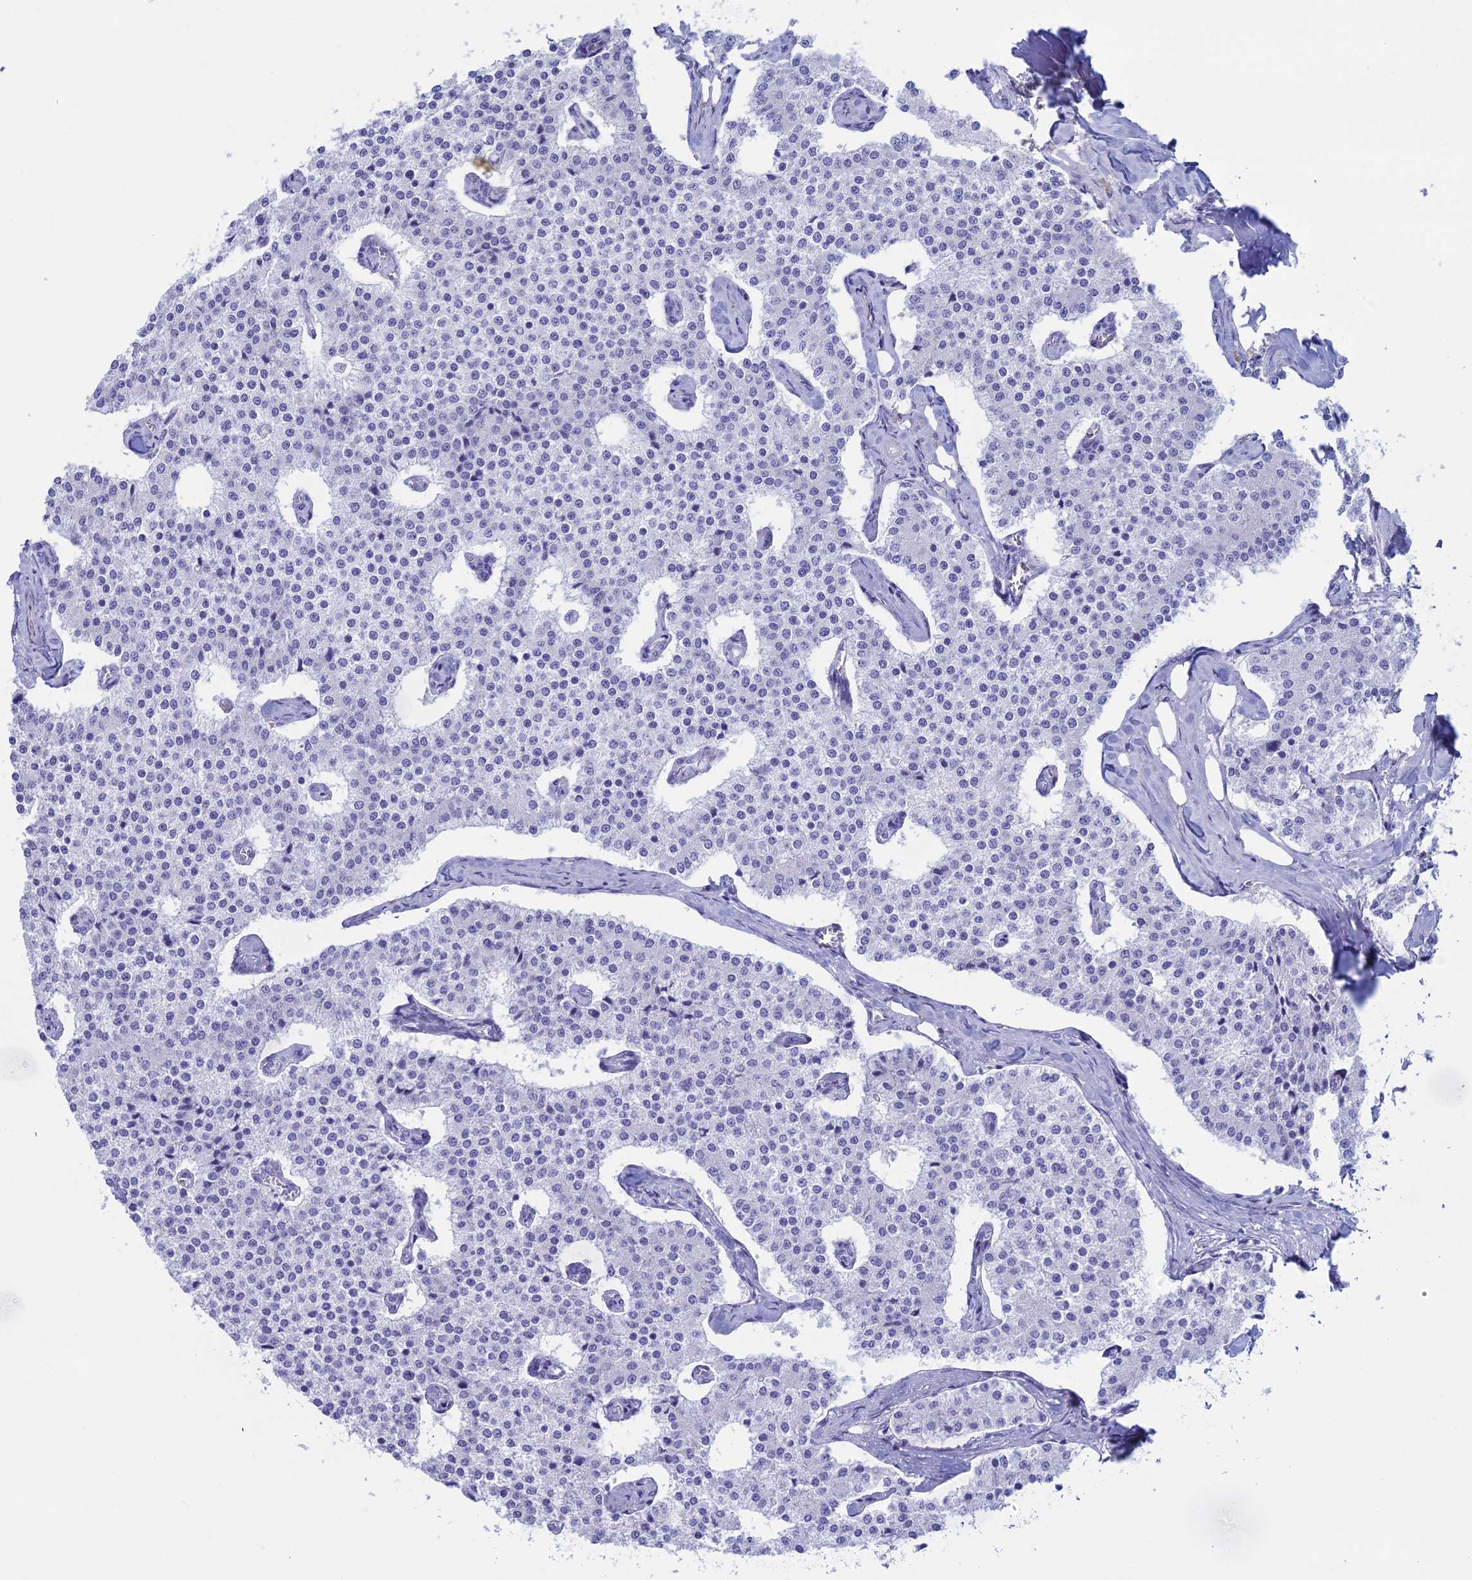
{"staining": {"intensity": "negative", "quantity": "none", "location": "none"}, "tissue": "carcinoid", "cell_type": "Tumor cells", "image_type": "cancer", "snomed": [{"axis": "morphology", "description": "Carcinoid, malignant, NOS"}, {"axis": "topography", "description": "Colon"}], "caption": "This photomicrograph is of carcinoid stained with immunohistochemistry to label a protein in brown with the nuclei are counter-stained blue. There is no staining in tumor cells.", "gene": "RP1", "patient": {"sex": "female", "age": 52}}